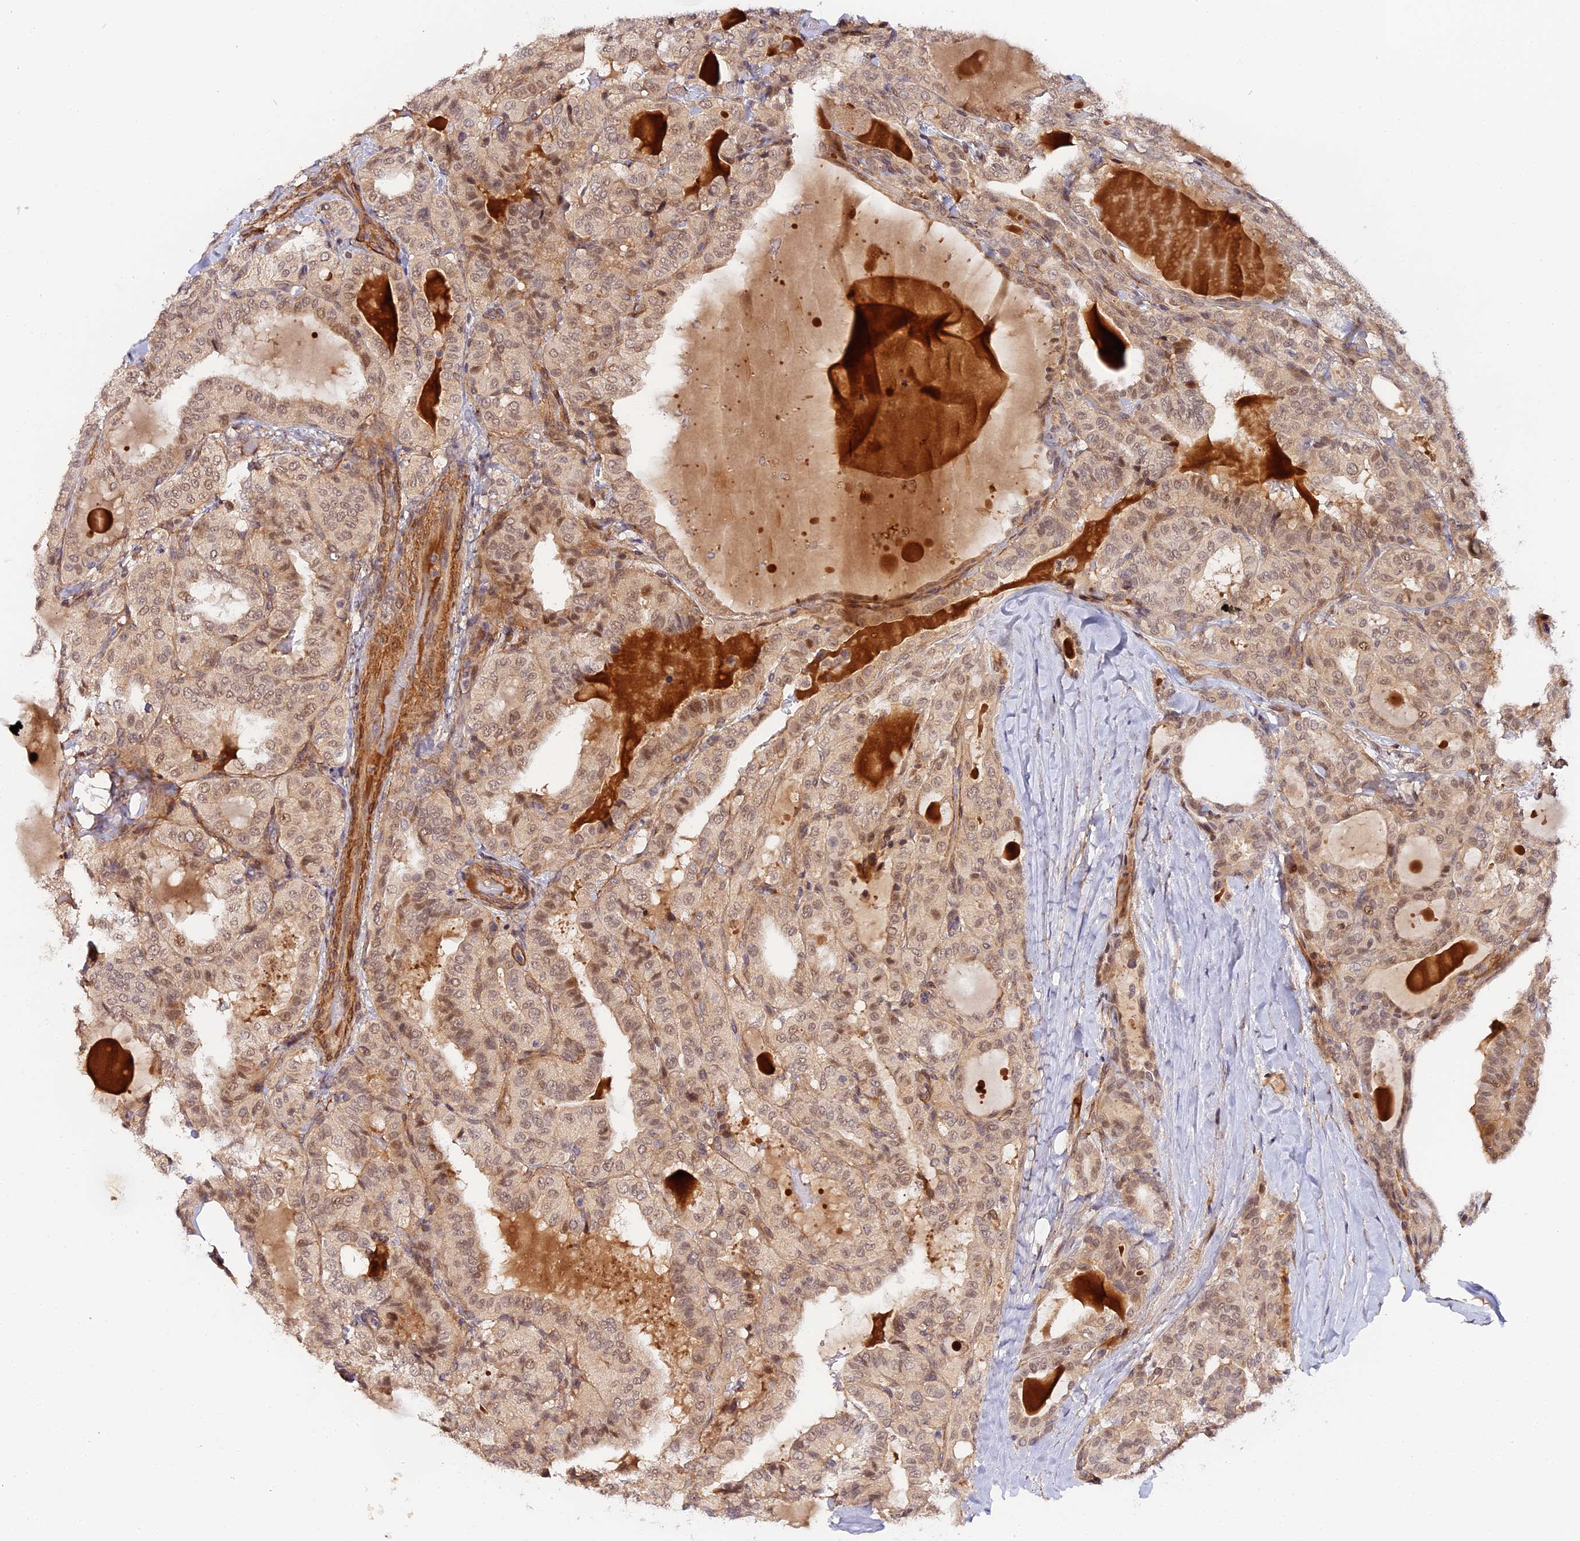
{"staining": {"intensity": "weak", "quantity": ">75%", "location": "cytoplasmic/membranous,nuclear"}, "tissue": "thyroid cancer", "cell_type": "Tumor cells", "image_type": "cancer", "snomed": [{"axis": "morphology", "description": "Papillary adenocarcinoma, NOS"}, {"axis": "topography", "description": "Thyroid gland"}], "caption": "This micrograph shows immunohistochemistry (IHC) staining of thyroid cancer, with low weak cytoplasmic/membranous and nuclear staining in approximately >75% of tumor cells.", "gene": "IMPACT", "patient": {"sex": "male", "age": 77}}